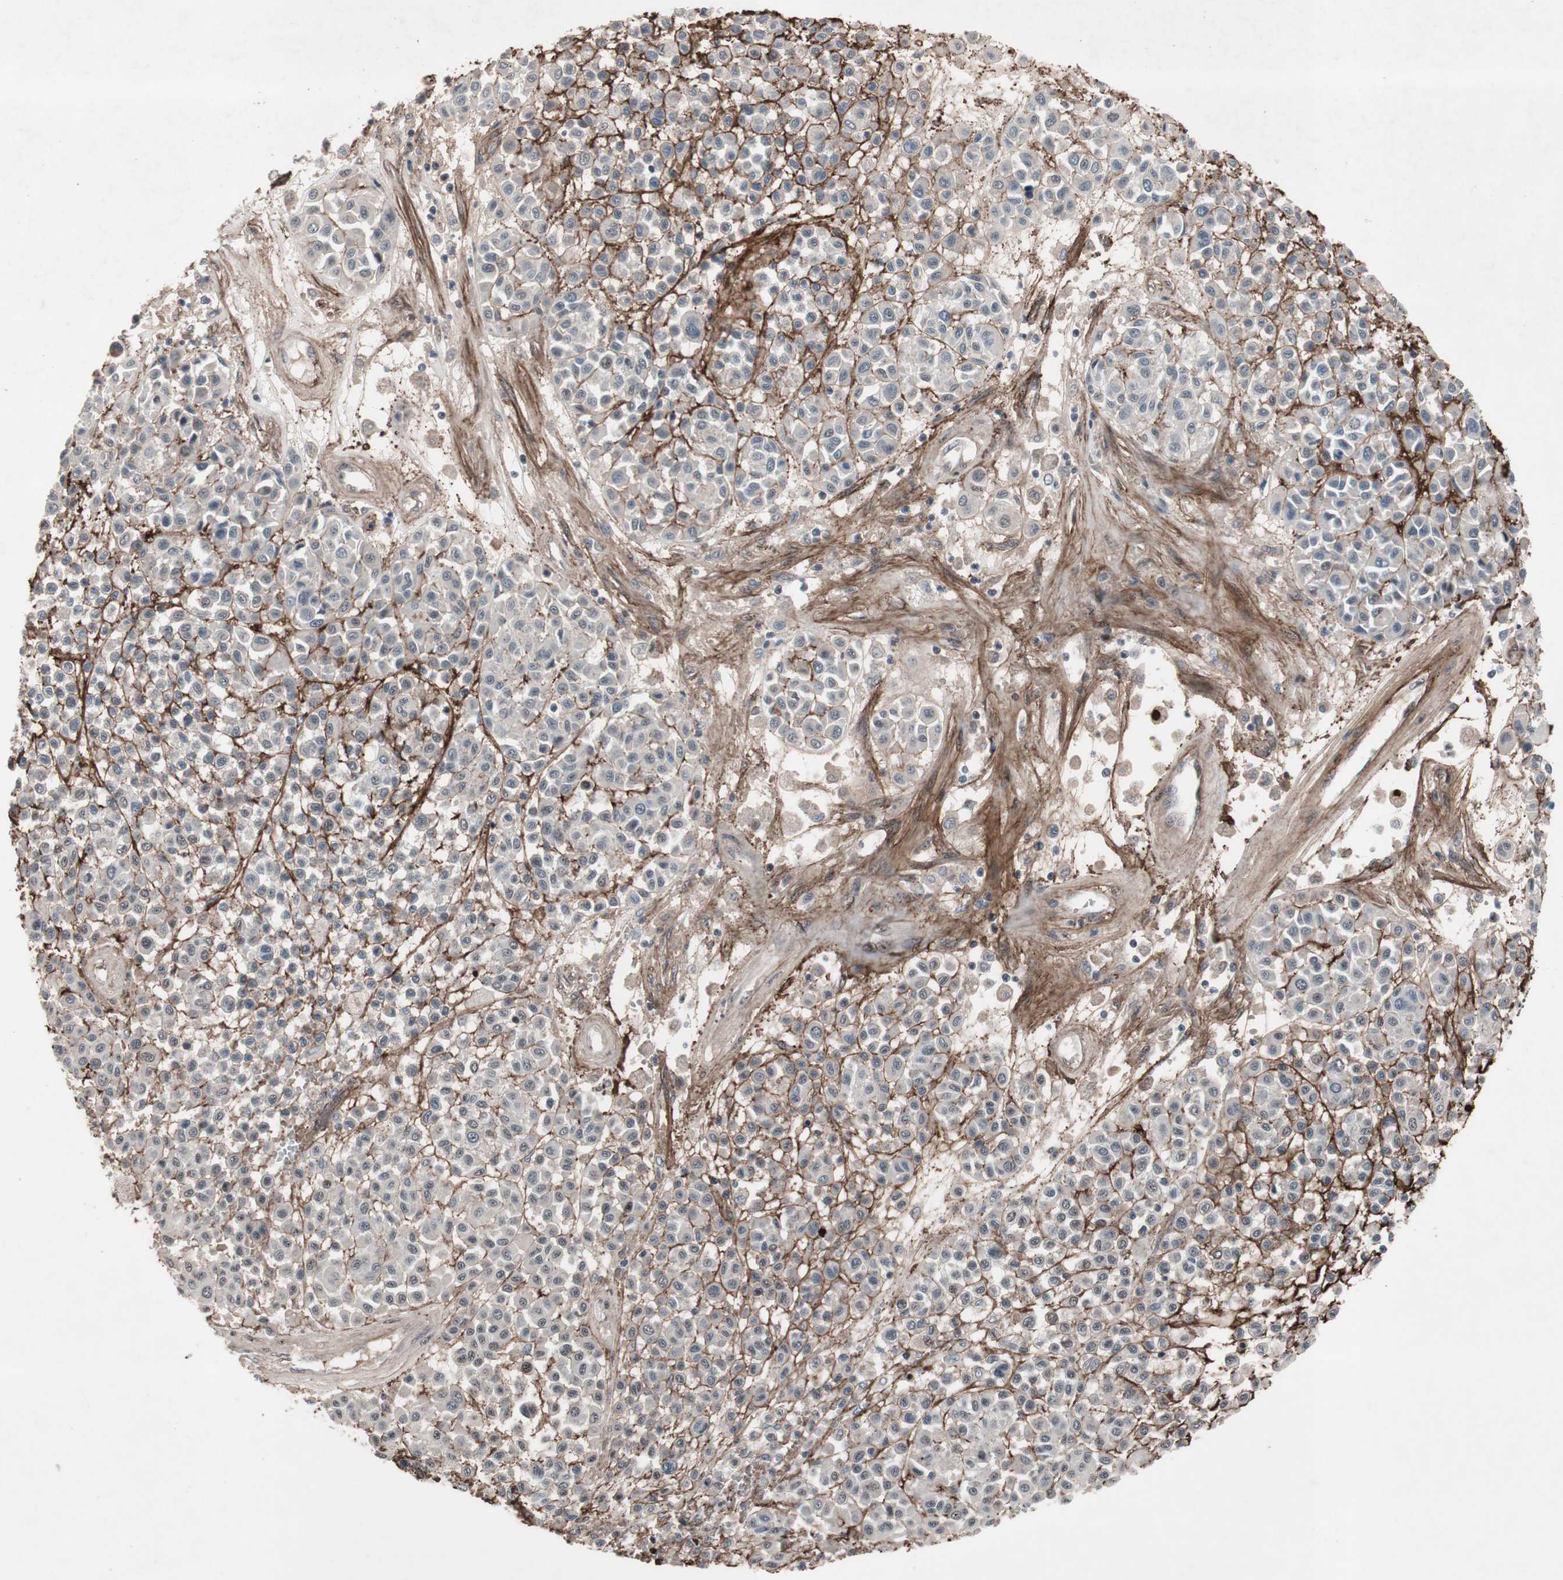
{"staining": {"intensity": "negative", "quantity": "none", "location": "none"}, "tissue": "melanoma", "cell_type": "Tumor cells", "image_type": "cancer", "snomed": [{"axis": "morphology", "description": "Malignant melanoma, Metastatic site"}, {"axis": "topography", "description": "Soft tissue"}], "caption": "Tumor cells are negative for protein expression in human melanoma.", "gene": "SOX7", "patient": {"sex": "male", "age": 41}}